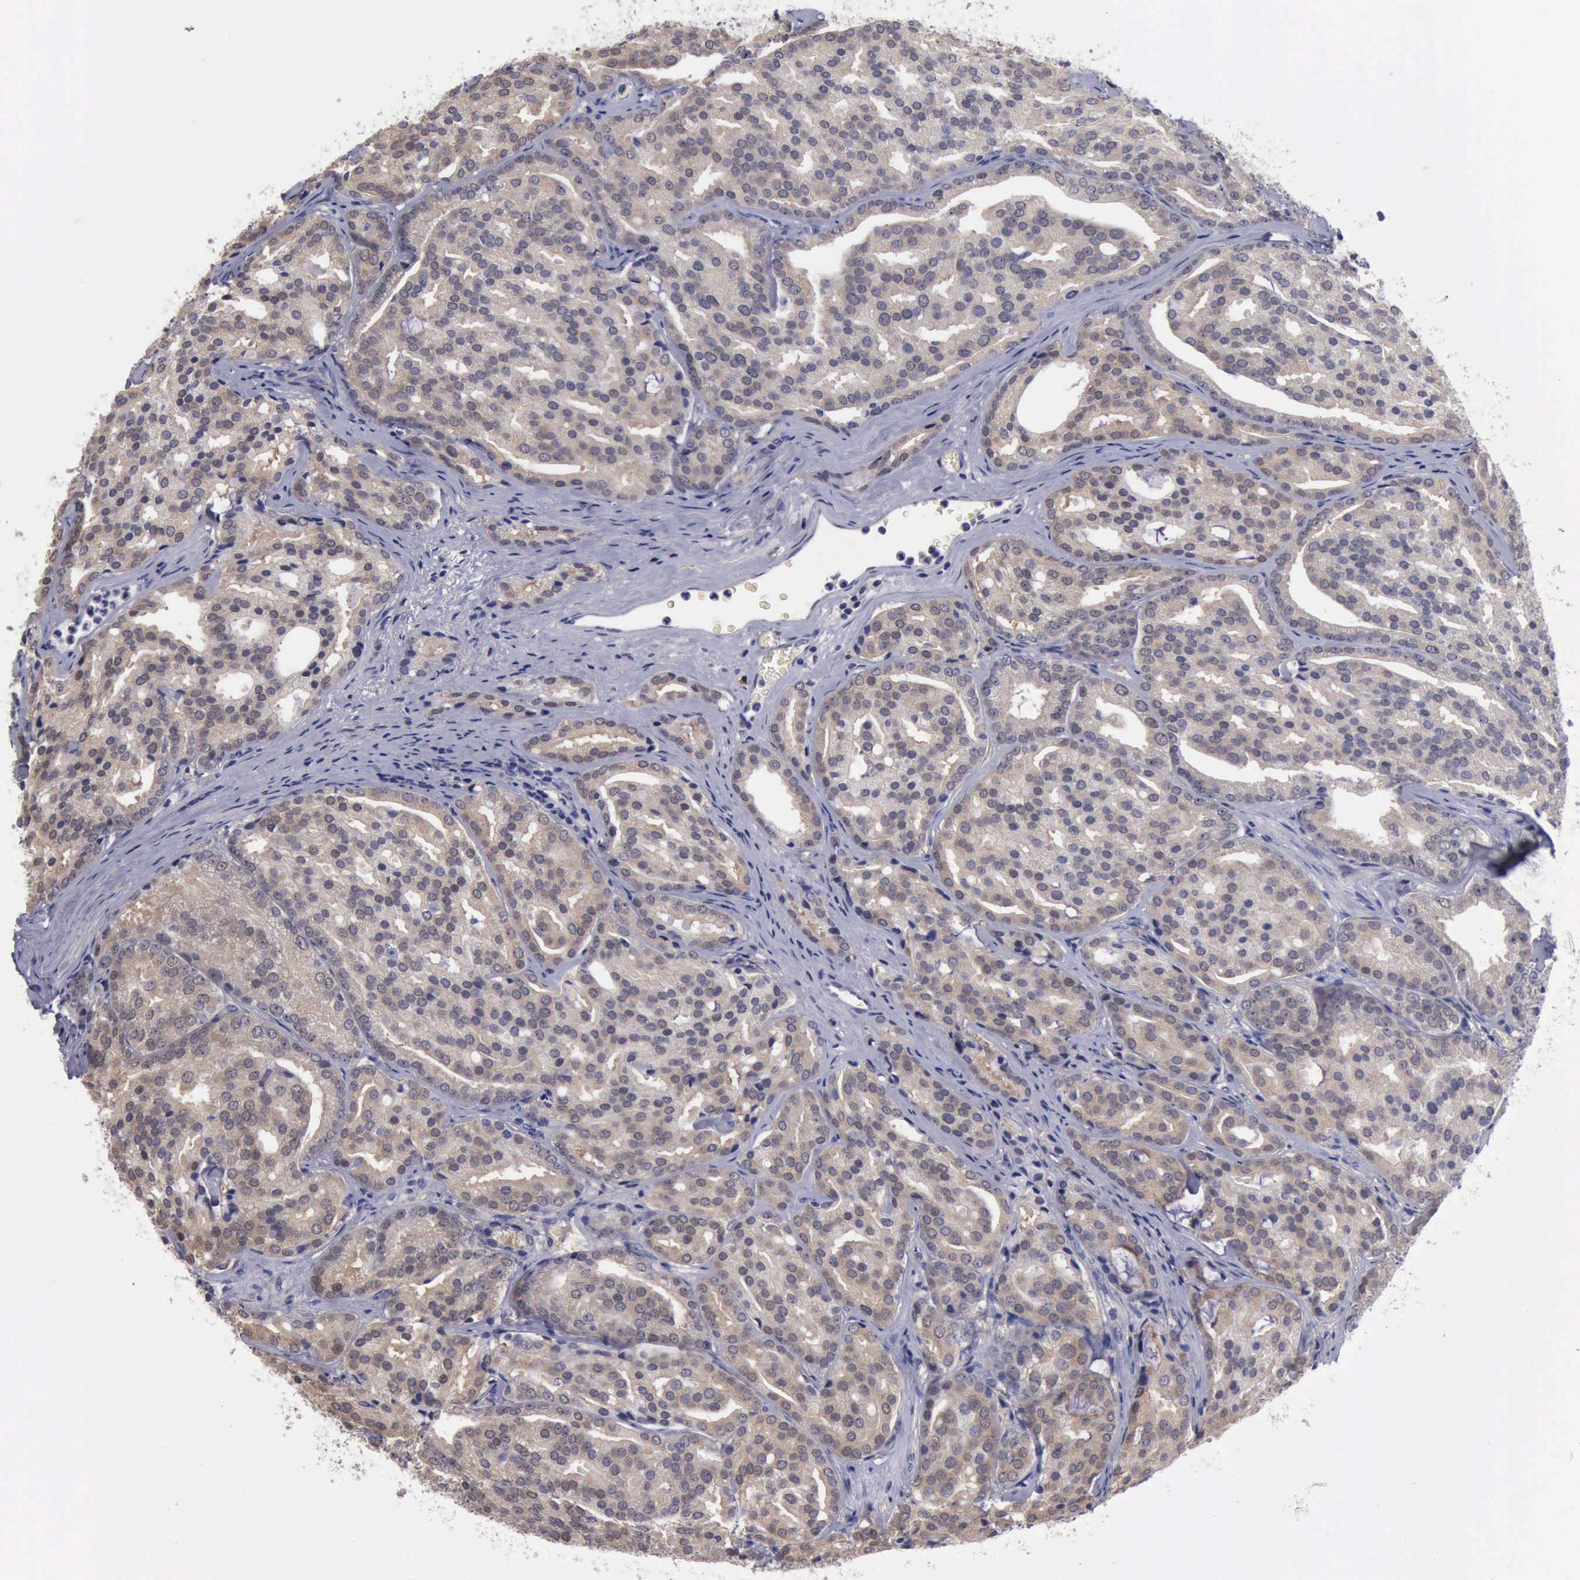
{"staining": {"intensity": "weak", "quantity": ">75%", "location": "cytoplasmic/membranous"}, "tissue": "prostate cancer", "cell_type": "Tumor cells", "image_type": "cancer", "snomed": [{"axis": "morphology", "description": "Adenocarcinoma, High grade"}, {"axis": "topography", "description": "Prostate"}], "caption": "Prostate cancer stained with a brown dye shows weak cytoplasmic/membranous positive positivity in about >75% of tumor cells.", "gene": "CEP128", "patient": {"sex": "male", "age": 64}}